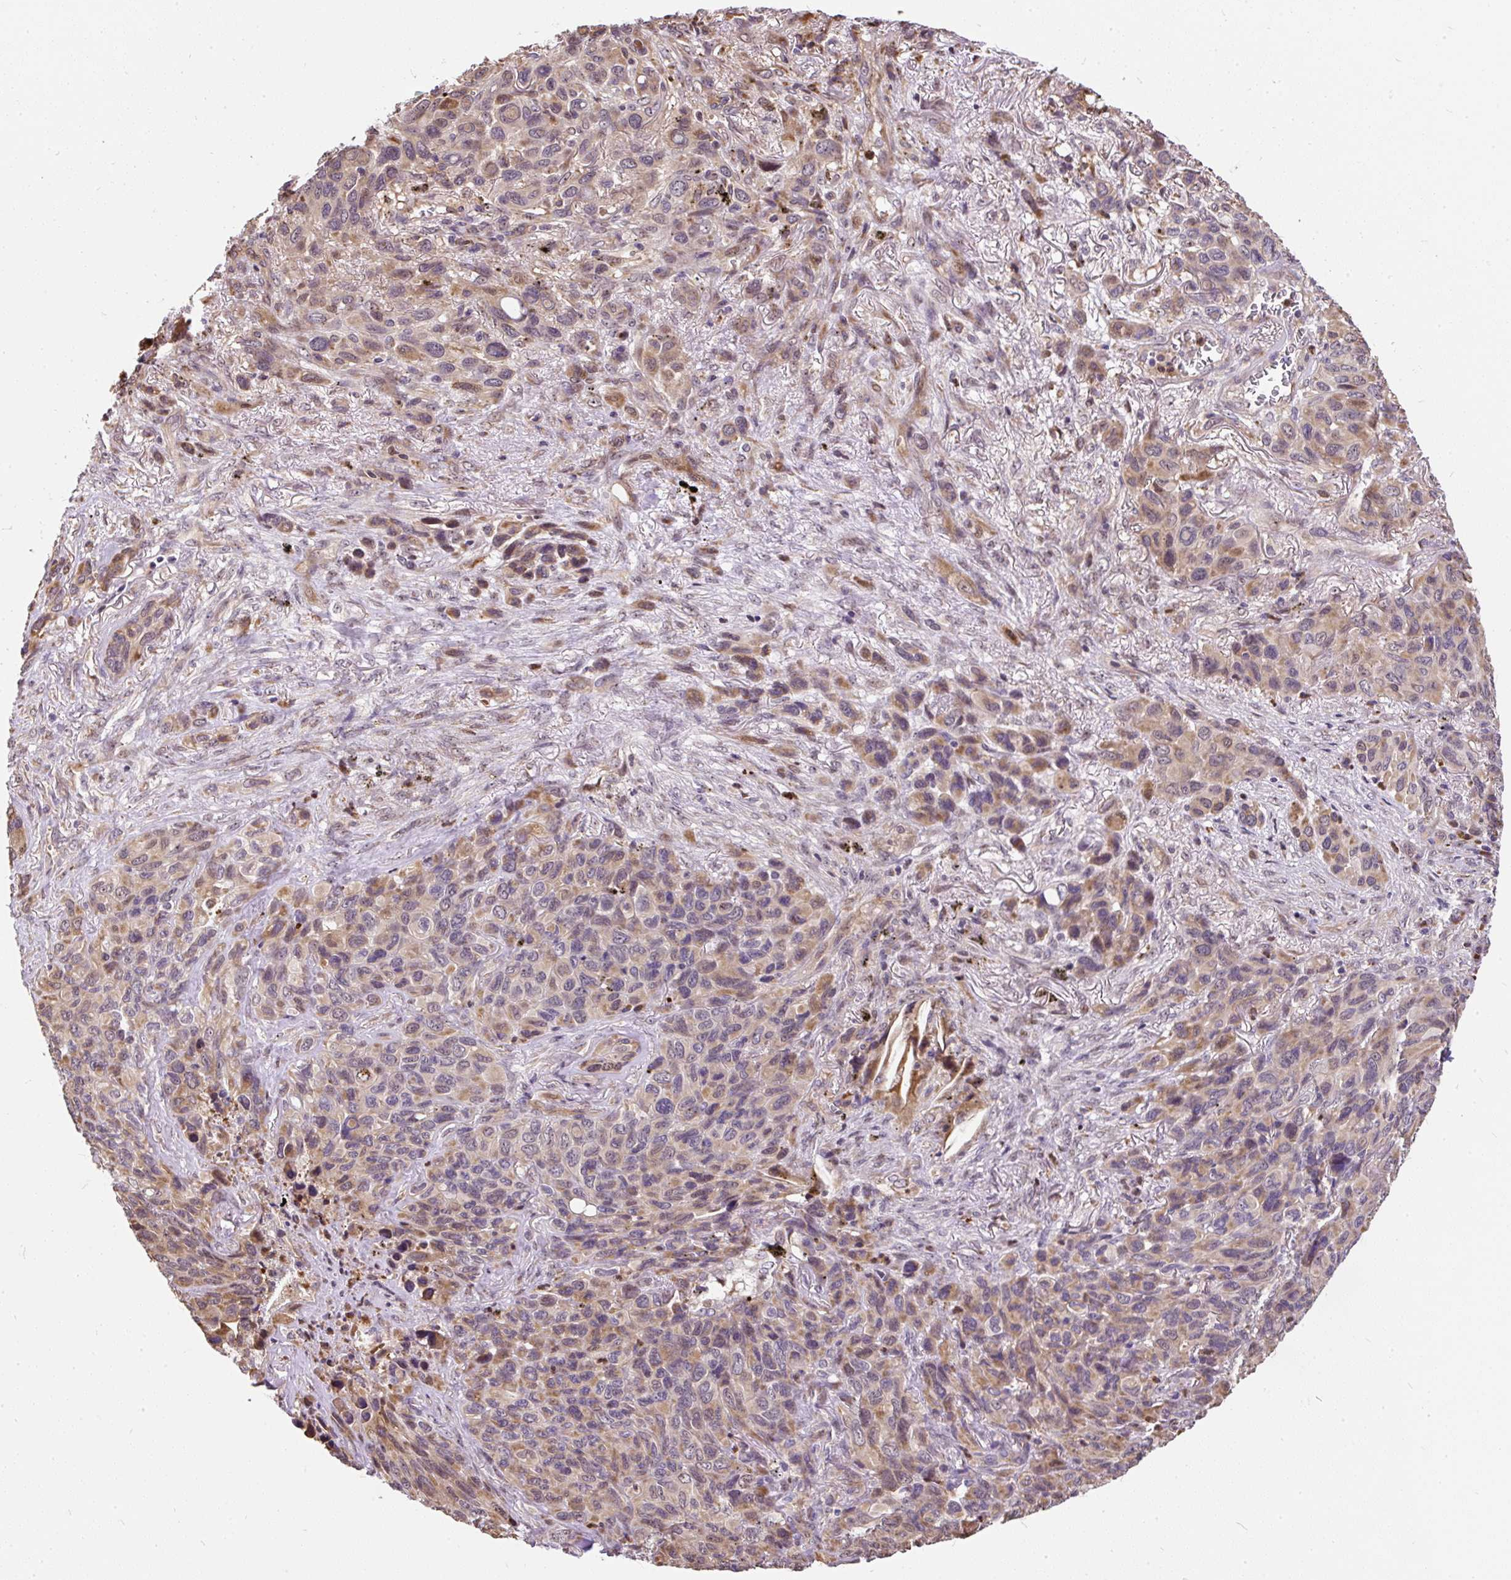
{"staining": {"intensity": "weak", "quantity": "25%-75%", "location": "cytoplasmic/membranous"}, "tissue": "melanoma", "cell_type": "Tumor cells", "image_type": "cancer", "snomed": [{"axis": "morphology", "description": "Malignant melanoma, Metastatic site"}, {"axis": "topography", "description": "Lung"}], "caption": "Melanoma tissue shows weak cytoplasmic/membranous positivity in about 25%-75% of tumor cells", "gene": "PUS7L", "patient": {"sex": "male", "age": 48}}